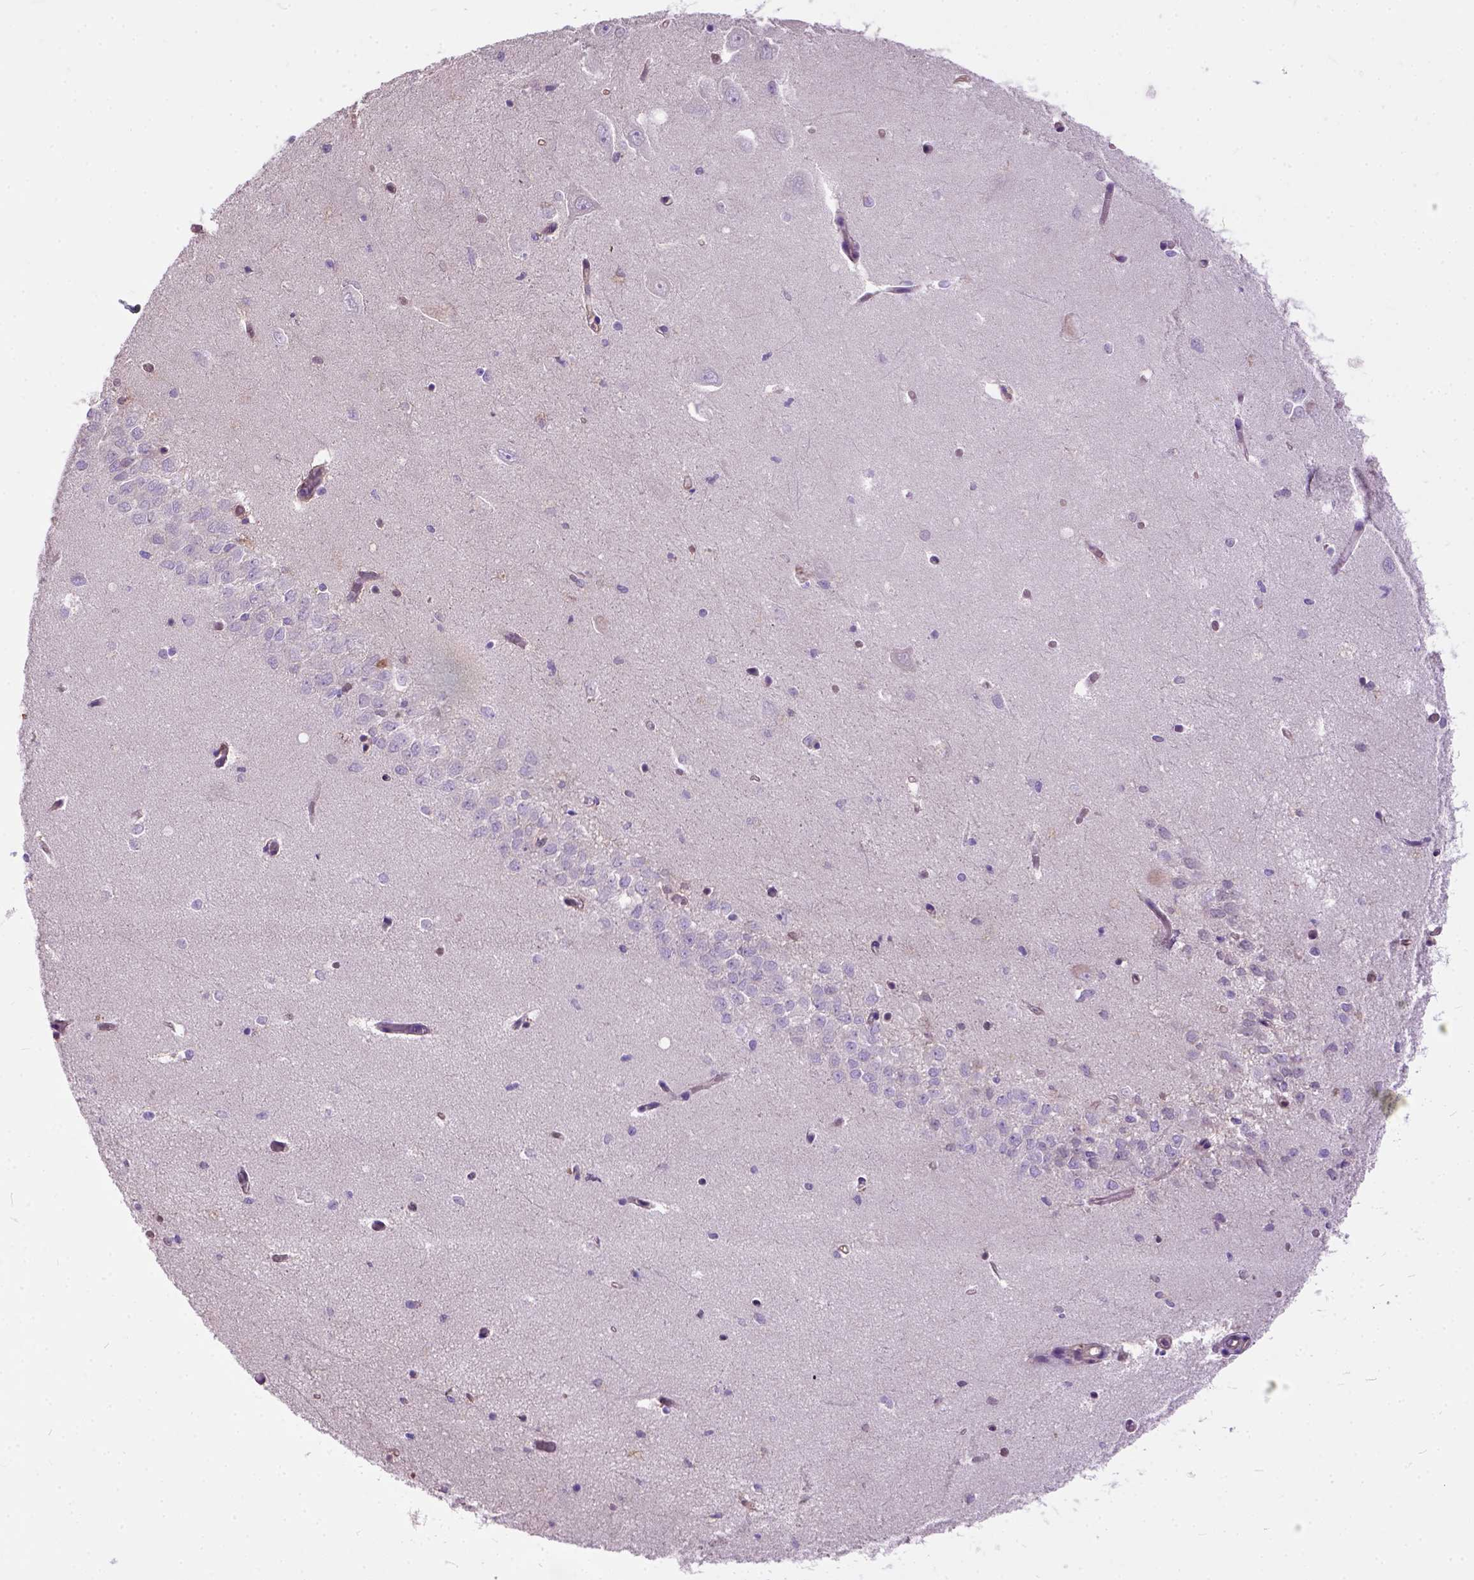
{"staining": {"intensity": "moderate", "quantity": "<25%", "location": "cytoplasmic/membranous"}, "tissue": "hippocampus", "cell_type": "Glial cells", "image_type": "normal", "snomed": [{"axis": "morphology", "description": "Normal tissue, NOS"}, {"axis": "topography", "description": "Hippocampus"}], "caption": "Glial cells reveal low levels of moderate cytoplasmic/membranous positivity in about <25% of cells in unremarkable hippocampus.", "gene": "SEMA4F", "patient": {"sex": "female", "age": 64}}